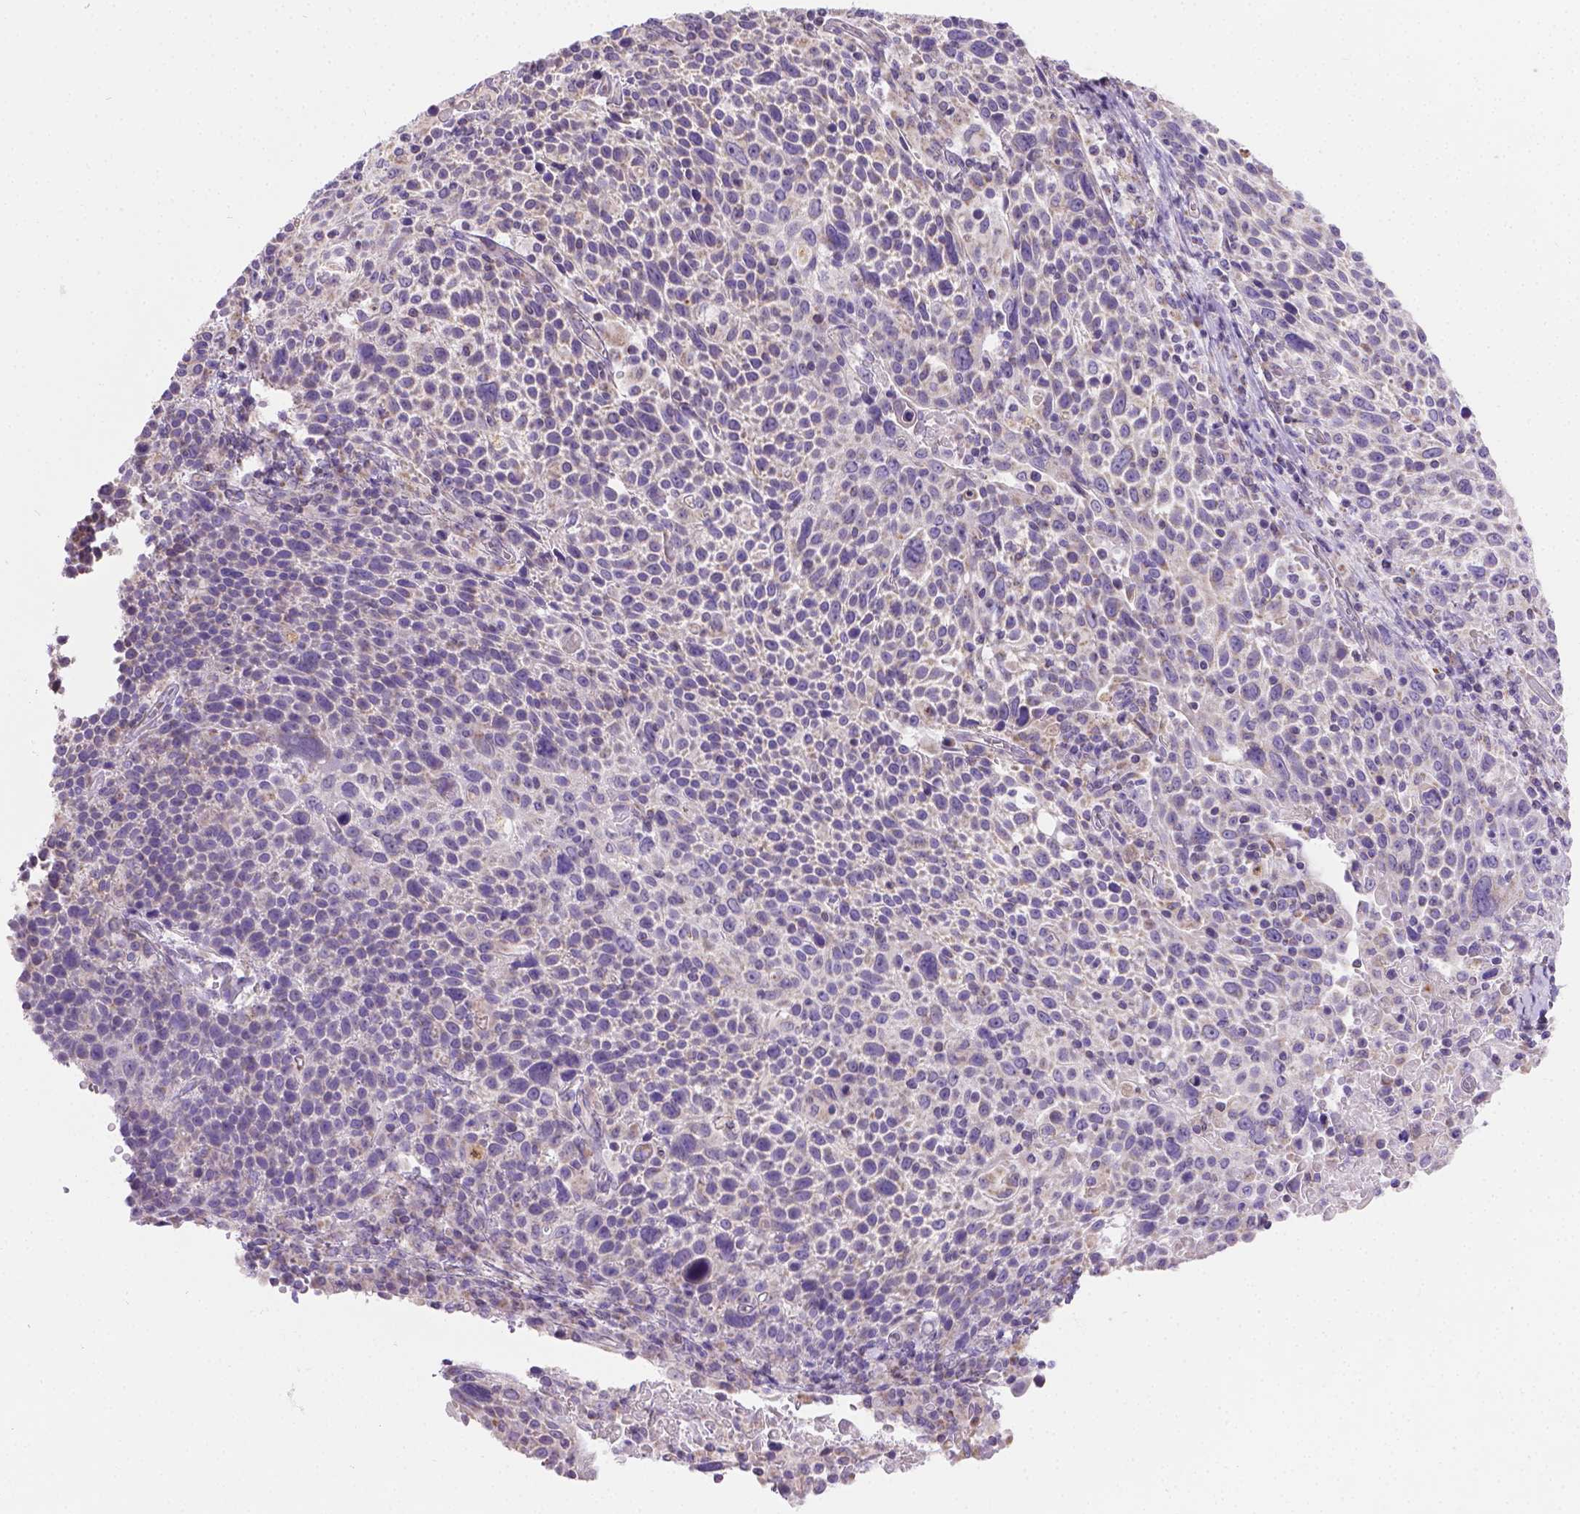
{"staining": {"intensity": "negative", "quantity": "none", "location": "none"}, "tissue": "cervical cancer", "cell_type": "Tumor cells", "image_type": "cancer", "snomed": [{"axis": "morphology", "description": "Squamous cell carcinoma, NOS"}, {"axis": "topography", "description": "Cervix"}], "caption": "Squamous cell carcinoma (cervical) was stained to show a protein in brown. There is no significant positivity in tumor cells. (Brightfield microscopy of DAB (3,3'-diaminobenzidine) immunohistochemistry (IHC) at high magnification).", "gene": "CSPG5", "patient": {"sex": "female", "age": 61}}